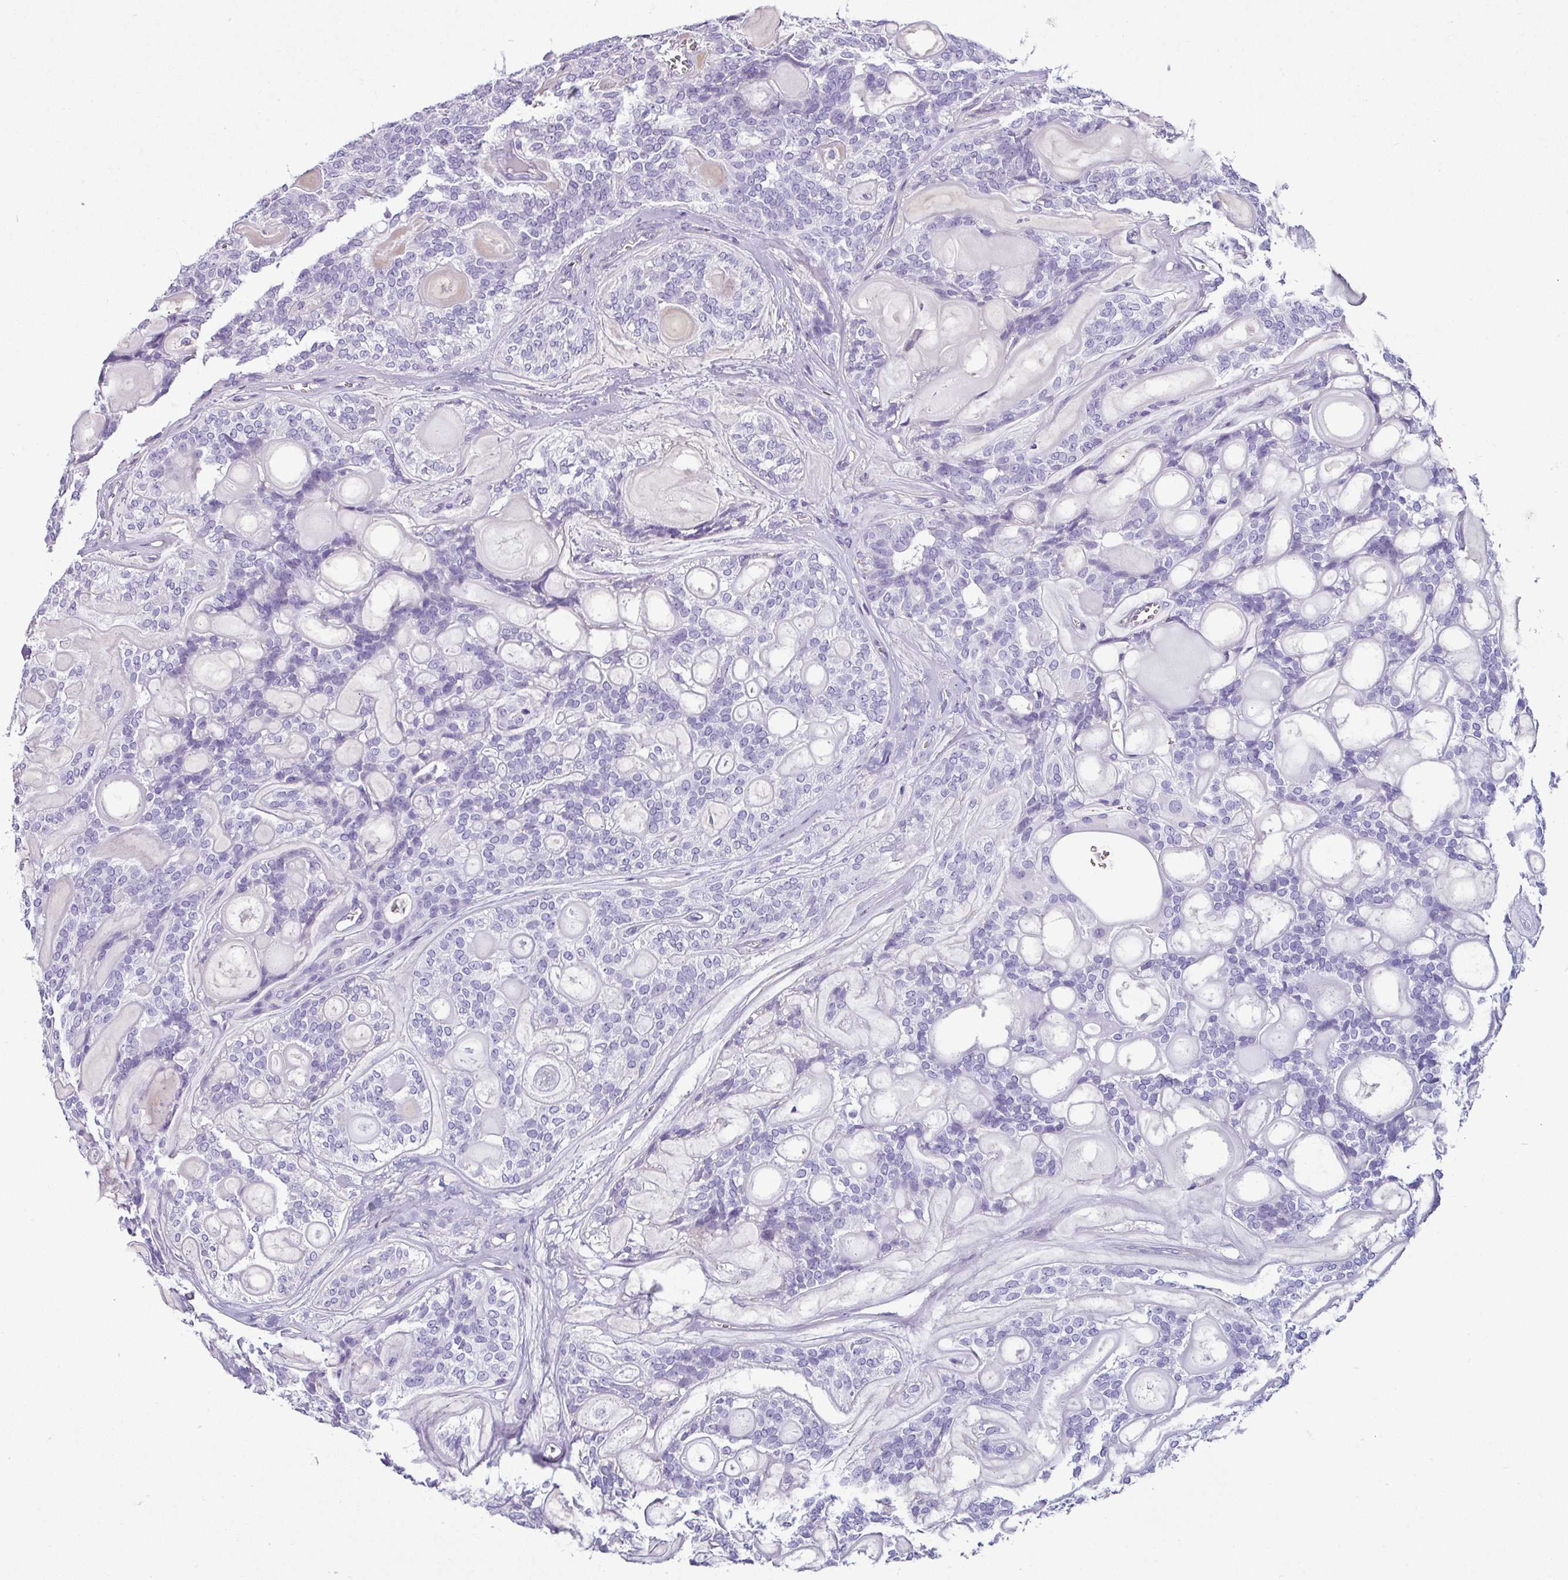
{"staining": {"intensity": "negative", "quantity": "none", "location": "none"}, "tissue": "head and neck cancer", "cell_type": "Tumor cells", "image_type": "cancer", "snomed": [{"axis": "morphology", "description": "Adenocarcinoma, NOS"}, {"axis": "topography", "description": "Head-Neck"}], "caption": "IHC of human adenocarcinoma (head and neck) exhibits no staining in tumor cells.", "gene": "VCX2", "patient": {"sex": "male", "age": 66}}